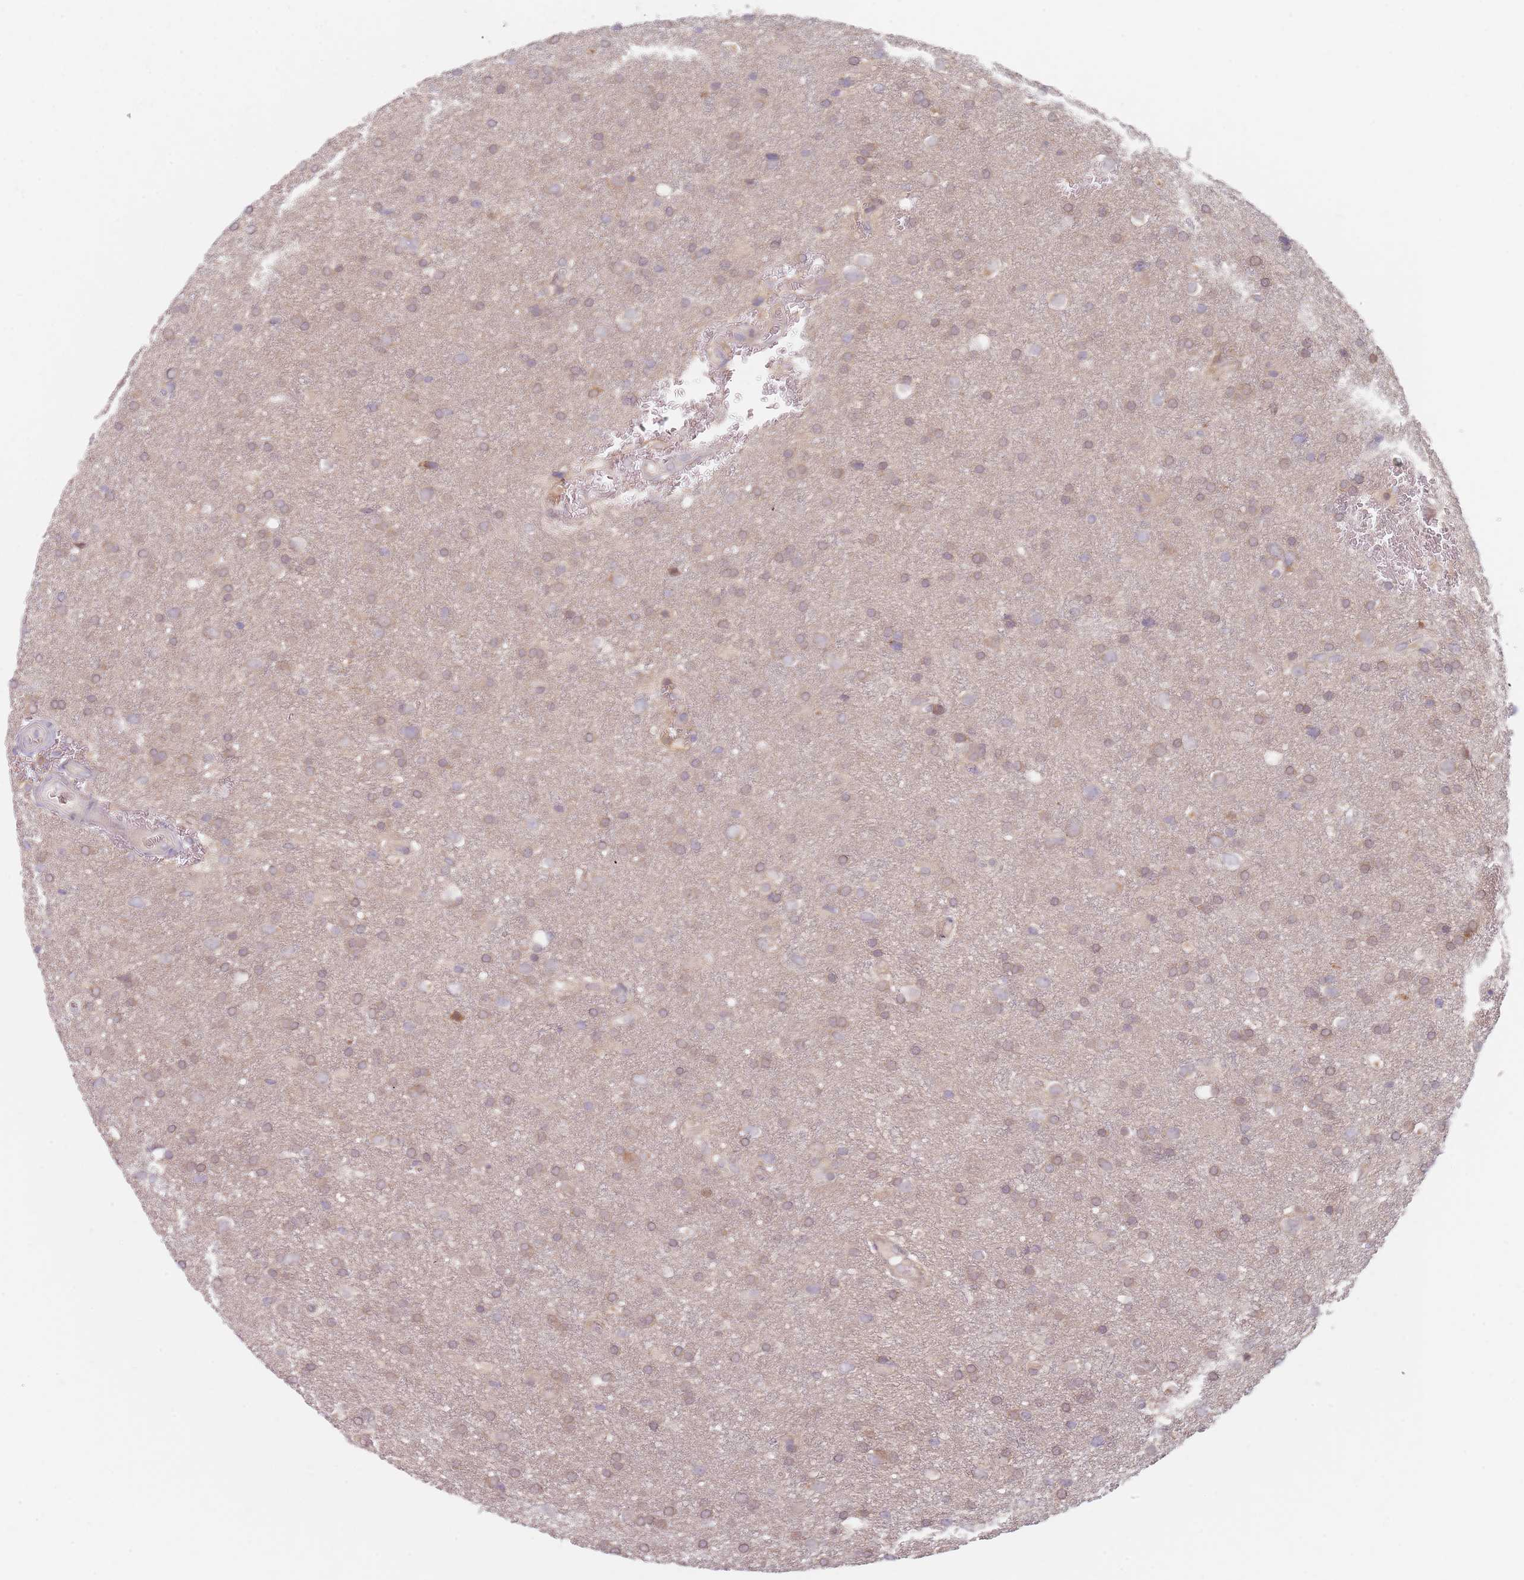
{"staining": {"intensity": "moderate", "quantity": "25%-75%", "location": "cytoplasmic/membranous,nuclear"}, "tissue": "glioma", "cell_type": "Tumor cells", "image_type": "cancer", "snomed": [{"axis": "morphology", "description": "Glioma, malignant, Low grade"}, {"axis": "topography", "description": "Brain"}], "caption": "This micrograph displays IHC staining of glioma, with medium moderate cytoplasmic/membranous and nuclear expression in approximately 25%-75% of tumor cells.", "gene": "NAXE", "patient": {"sex": "female", "age": 32}}